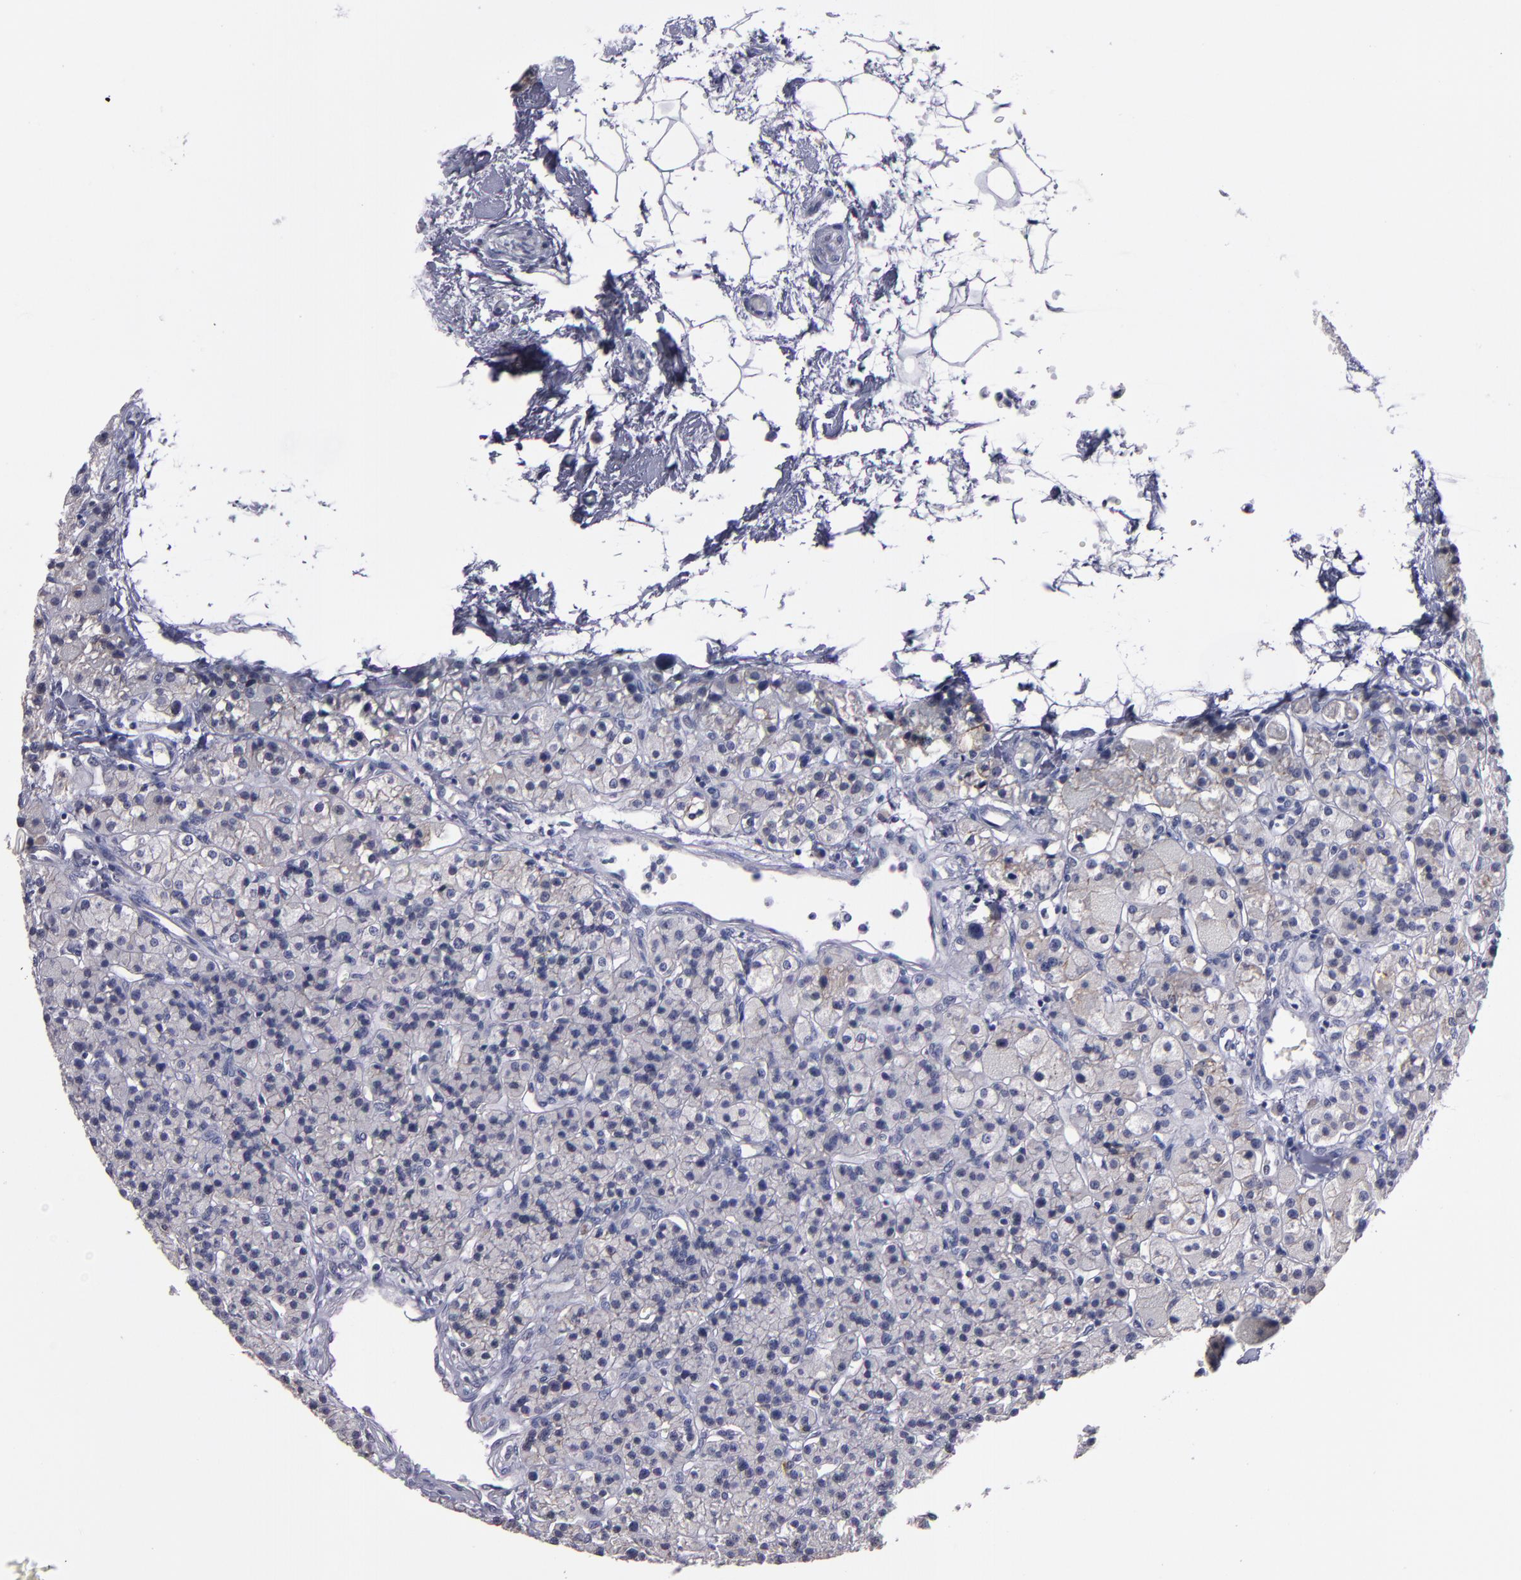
{"staining": {"intensity": "weak", "quantity": "<25%", "location": "cytoplasmic/membranous"}, "tissue": "parathyroid gland", "cell_type": "Glandular cells", "image_type": "normal", "snomed": [{"axis": "morphology", "description": "Normal tissue, NOS"}, {"axis": "topography", "description": "Parathyroid gland"}], "caption": "Photomicrograph shows no protein expression in glandular cells of benign parathyroid gland.", "gene": "CDH3", "patient": {"sex": "female", "age": 58}}